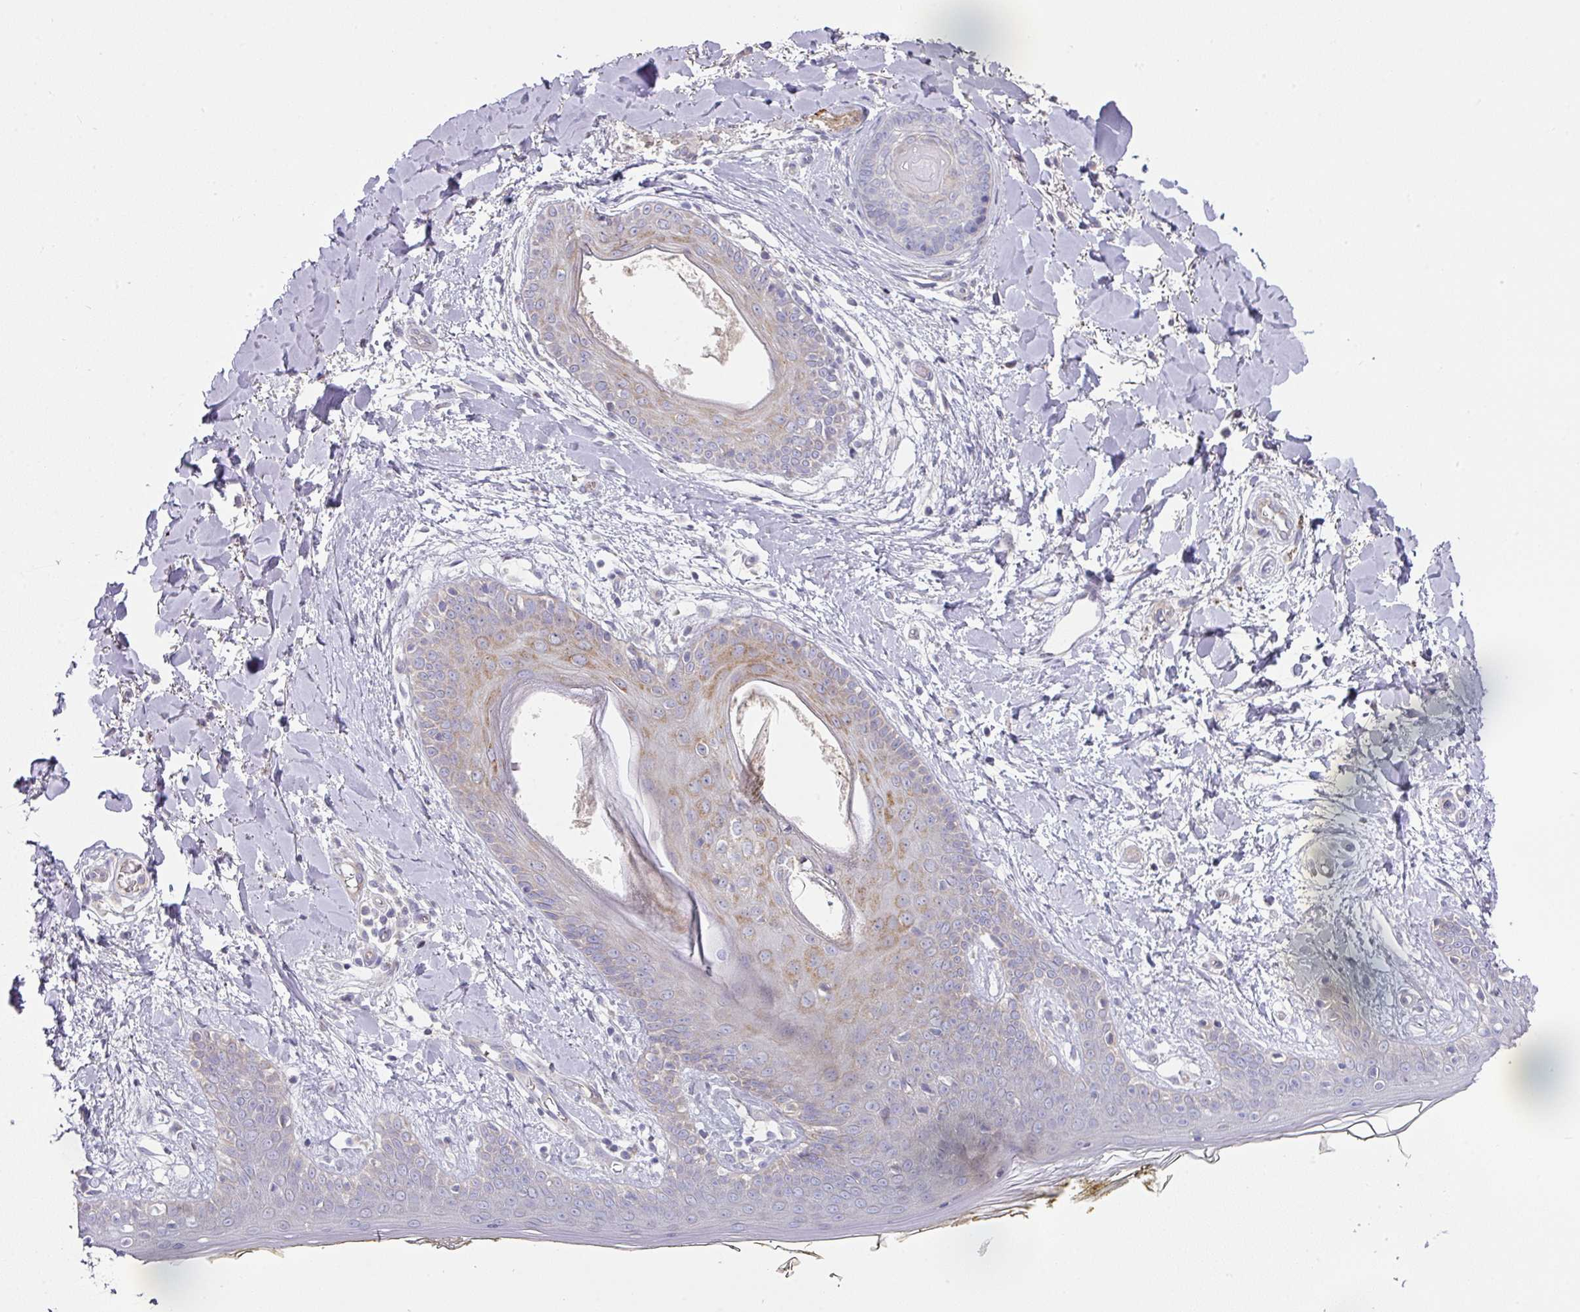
{"staining": {"intensity": "negative", "quantity": "none", "location": "none"}, "tissue": "skin", "cell_type": "Fibroblasts", "image_type": "normal", "snomed": [{"axis": "morphology", "description": "Normal tissue, NOS"}, {"axis": "topography", "description": "Skin"}], "caption": "This is an IHC micrograph of normal human skin. There is no expression in fibroblasts.", "gene": "STK35", "patient": {"sex": "female", "age": 34}}